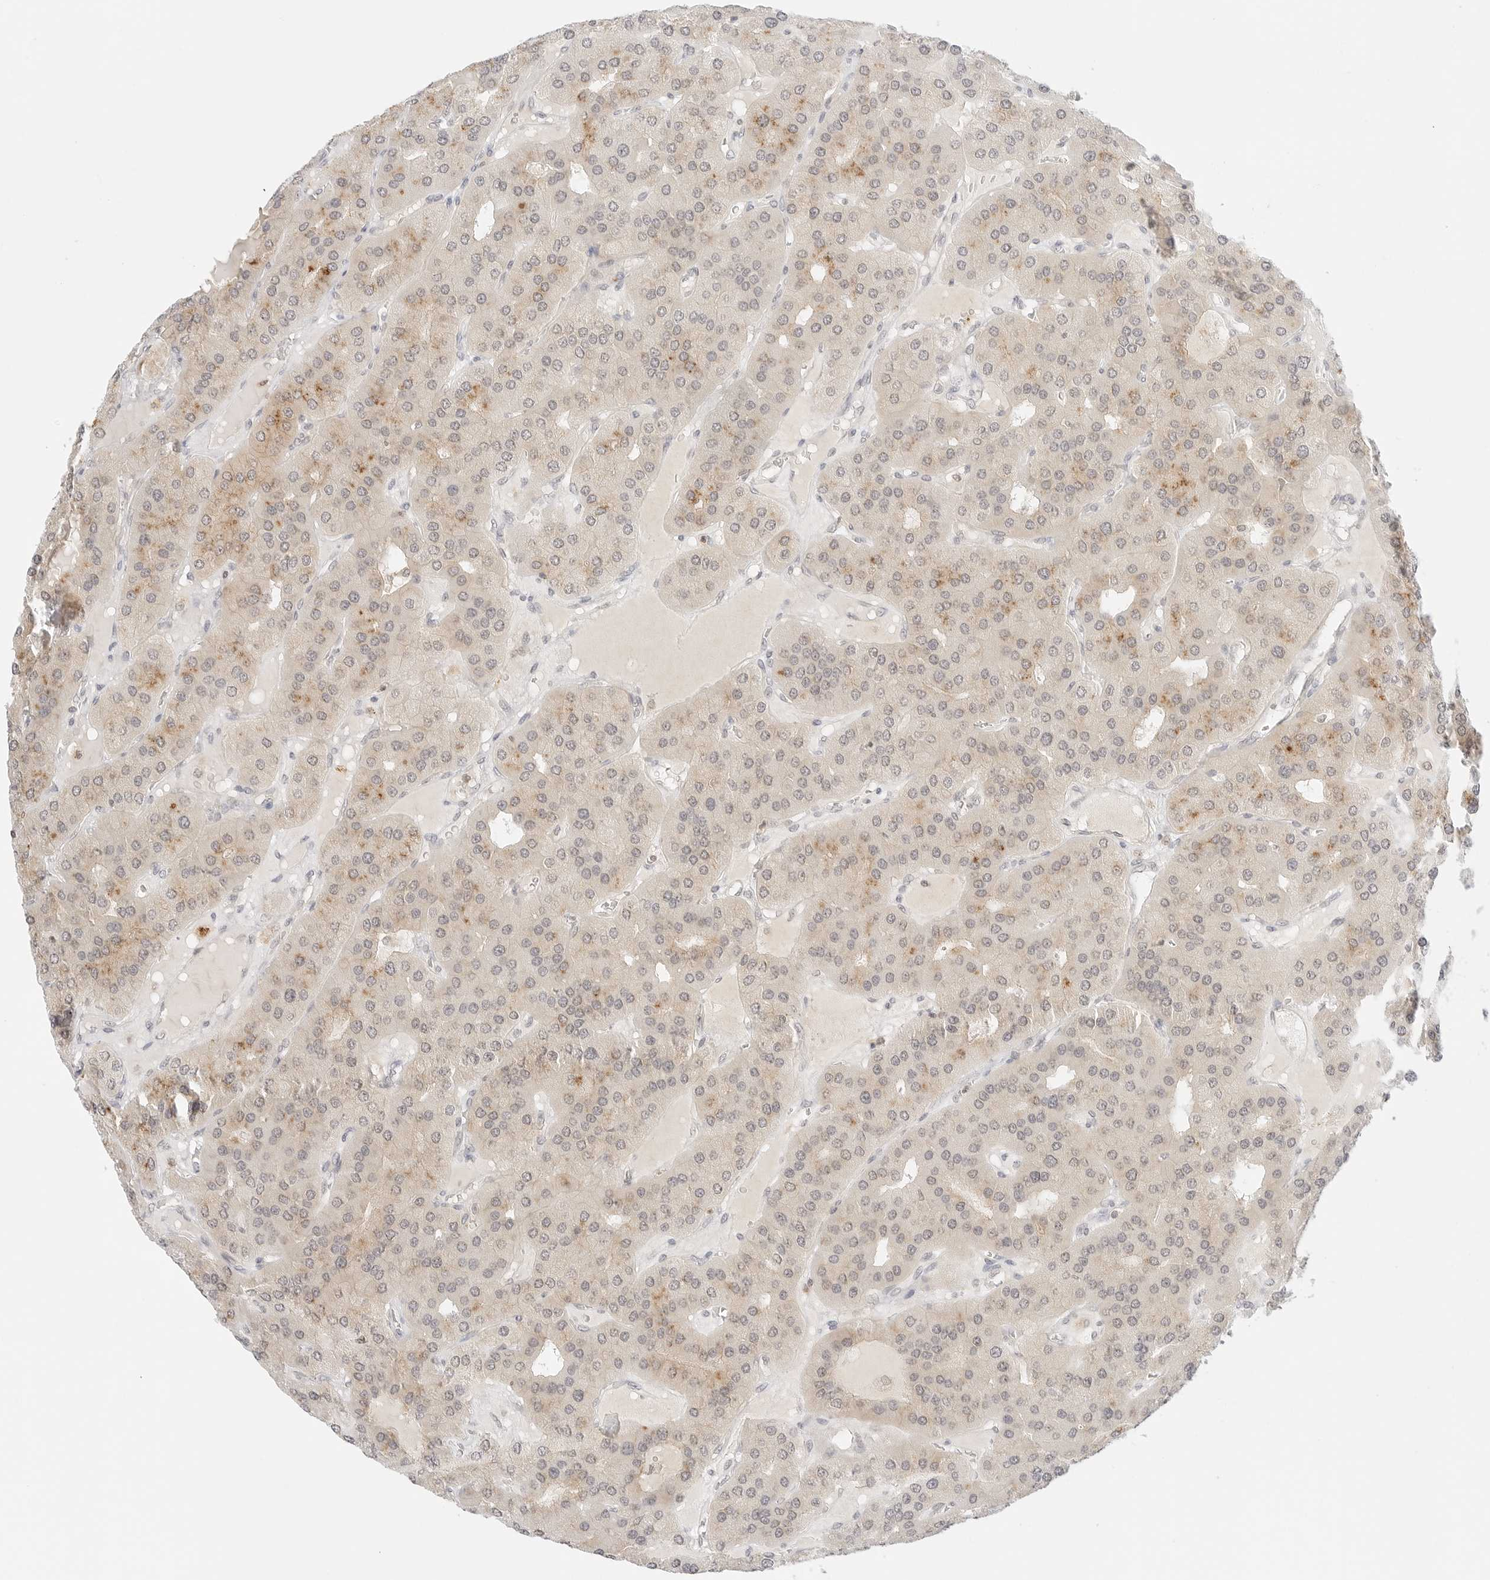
{"staining": {"intensity": "weak", "quantity": ">75%", "location": "cytoplasmic/membranous"}, "tissue": "parathyroid gland", "cell_type": "Glandular cells", "image_type": "normal", "snomed": [{"axis": "morphology", "description": "Normal tissue, NOS"}, {"axis": "morphology", "description": "Adenoma, NOS"}, {"axis": "topography", "description": "Parathyroid gland"}], "caption": "Parathyroid gland was stained to show a protein in brown. There is low levels of weak cytoplasmic/membranous positivity in approximately >75% of glandular cells. (DAB IHC with brightfield microscopy, high magnification).", "gene": "GNAS", "patient": {"sex": "female", "age": 86}}